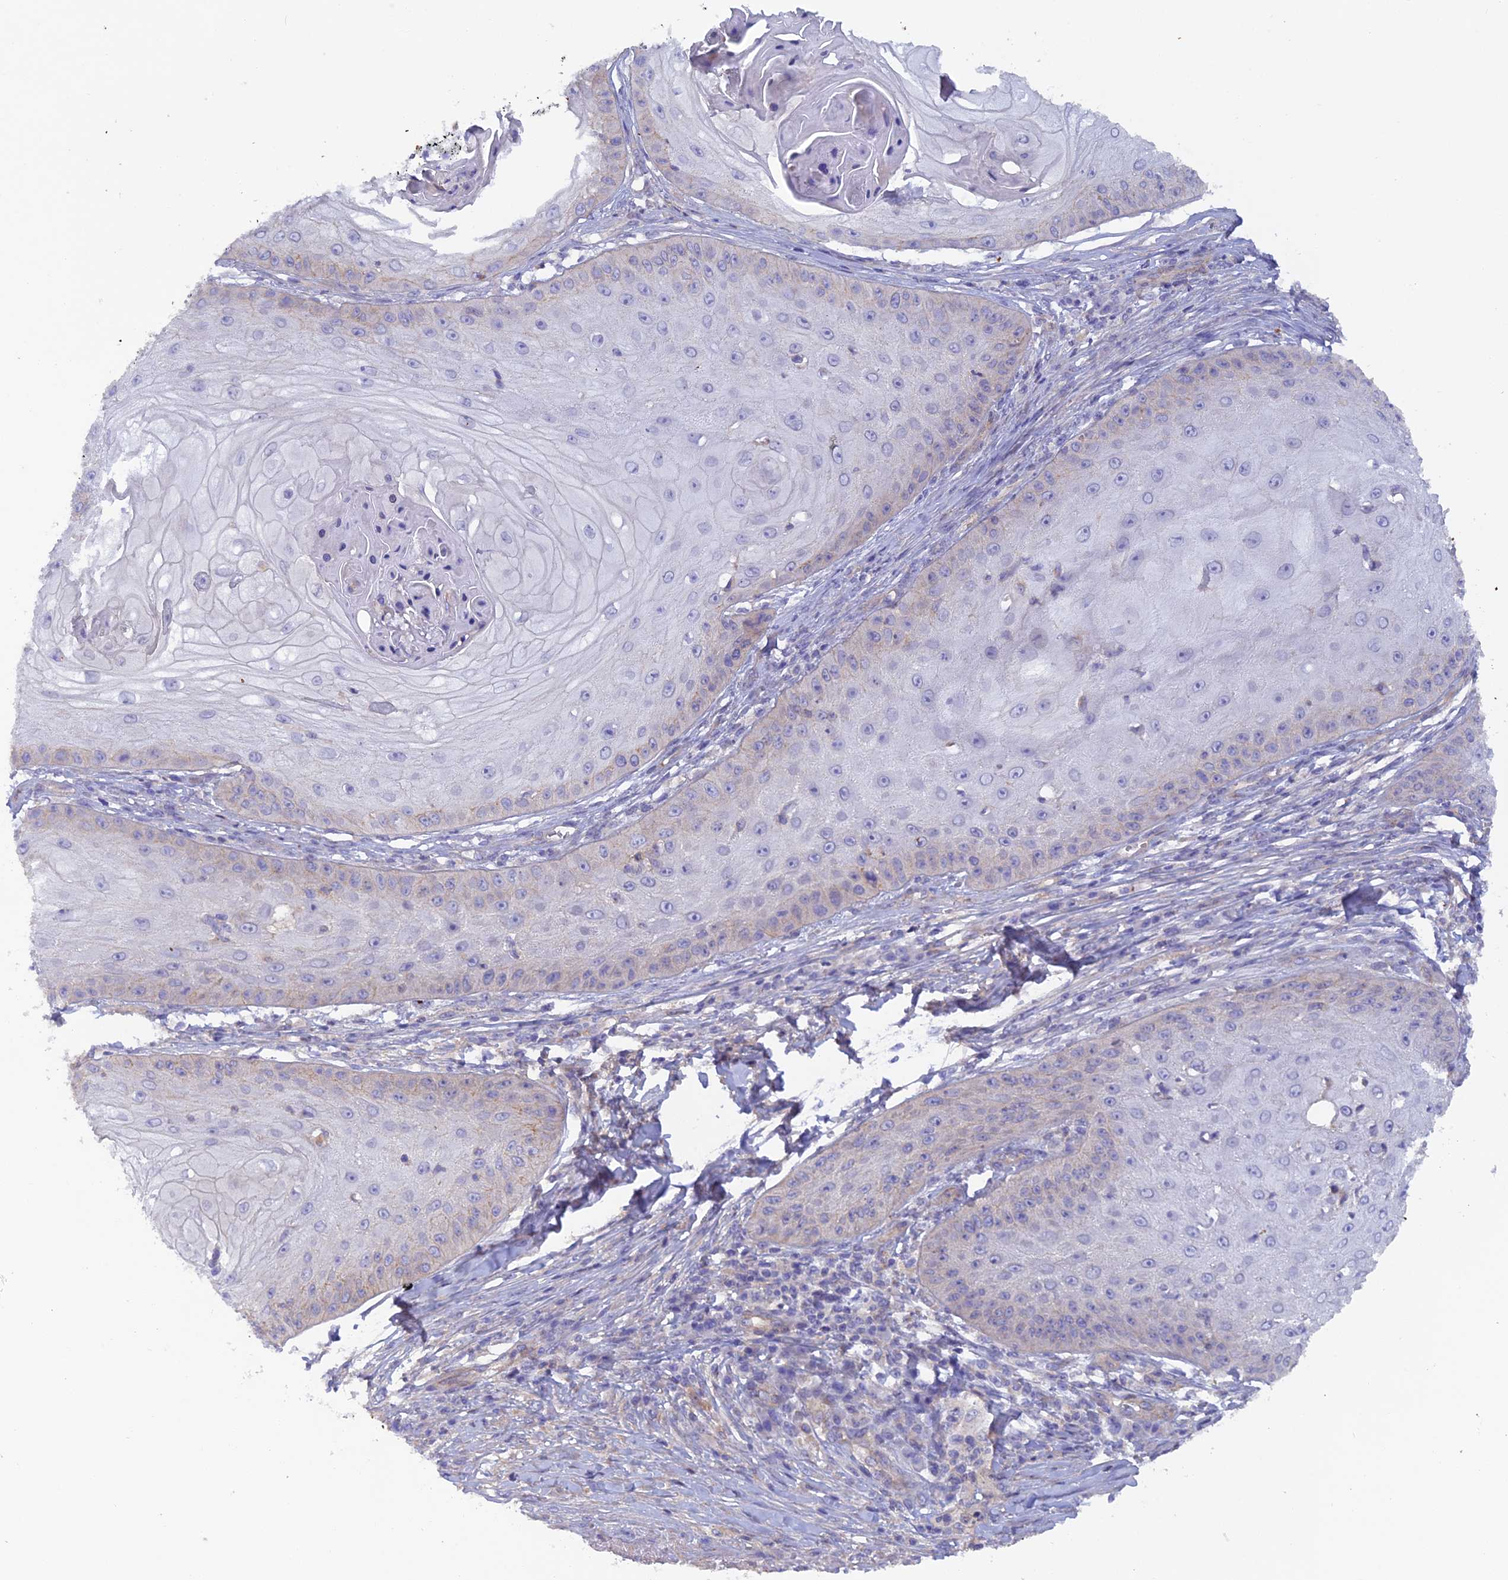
{"staining": {"intensity": "negative", "quantity": "none", "location": "none"}, "tissue": "skin cancer", "cell_type": "Tumor cells", "image_type": "cancer", "snomed": [{"axis": "morphology", "description": "Squamous cell carcinoma, NOS"}, {"axis": "topography", "description": "Skin"}], "caption": "There is no significant expression in tumor cells of squamous cell carcinoma (skin). The staining was performed using DAB (3,3'-diaminobenzidine) to visualize the protein expression in brown, while the nuclei were stained in blue with hematoxylin (Magnification: 20x).", "gene": "FZR1", "patient": {"sex": "male", "age": 70}}